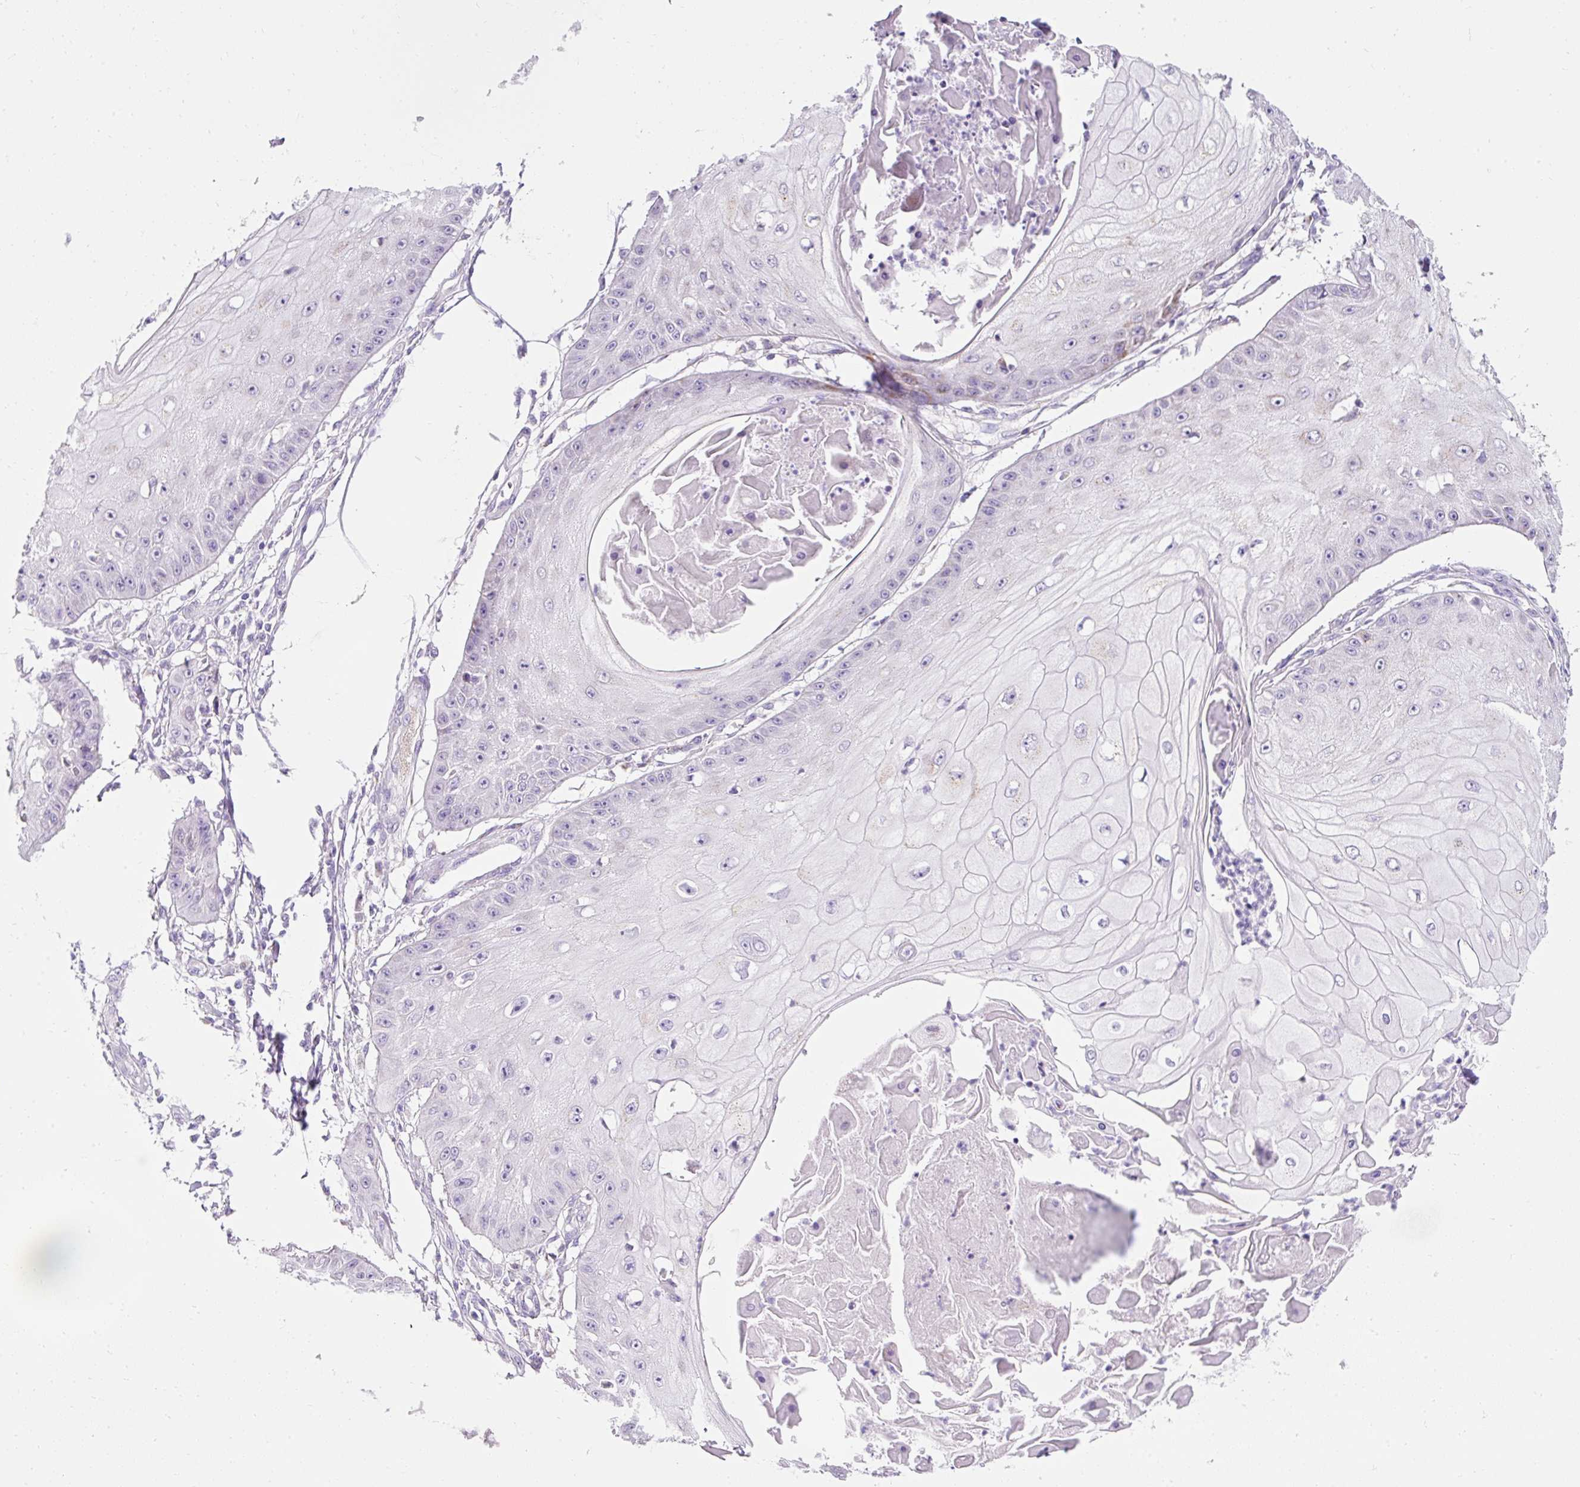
{"staining": {"intensity": "negative", "quantity": "none", "location": "none"}, "tissue": "skin cancer", "cell_type": "Tumor cells", "image_type": "cancer", "snomed": [{"axis": "morphology", "description": "Squamous cell carcinoma, NOS"}, {"axis": "topography", "description": "Skin"}], "caption": "The image exhibits no staining of tumor cells in skin cancer (squamous cell carcinoma).", "gene": "PLPP2", "patient": {"sex": "male", "age": 70}}